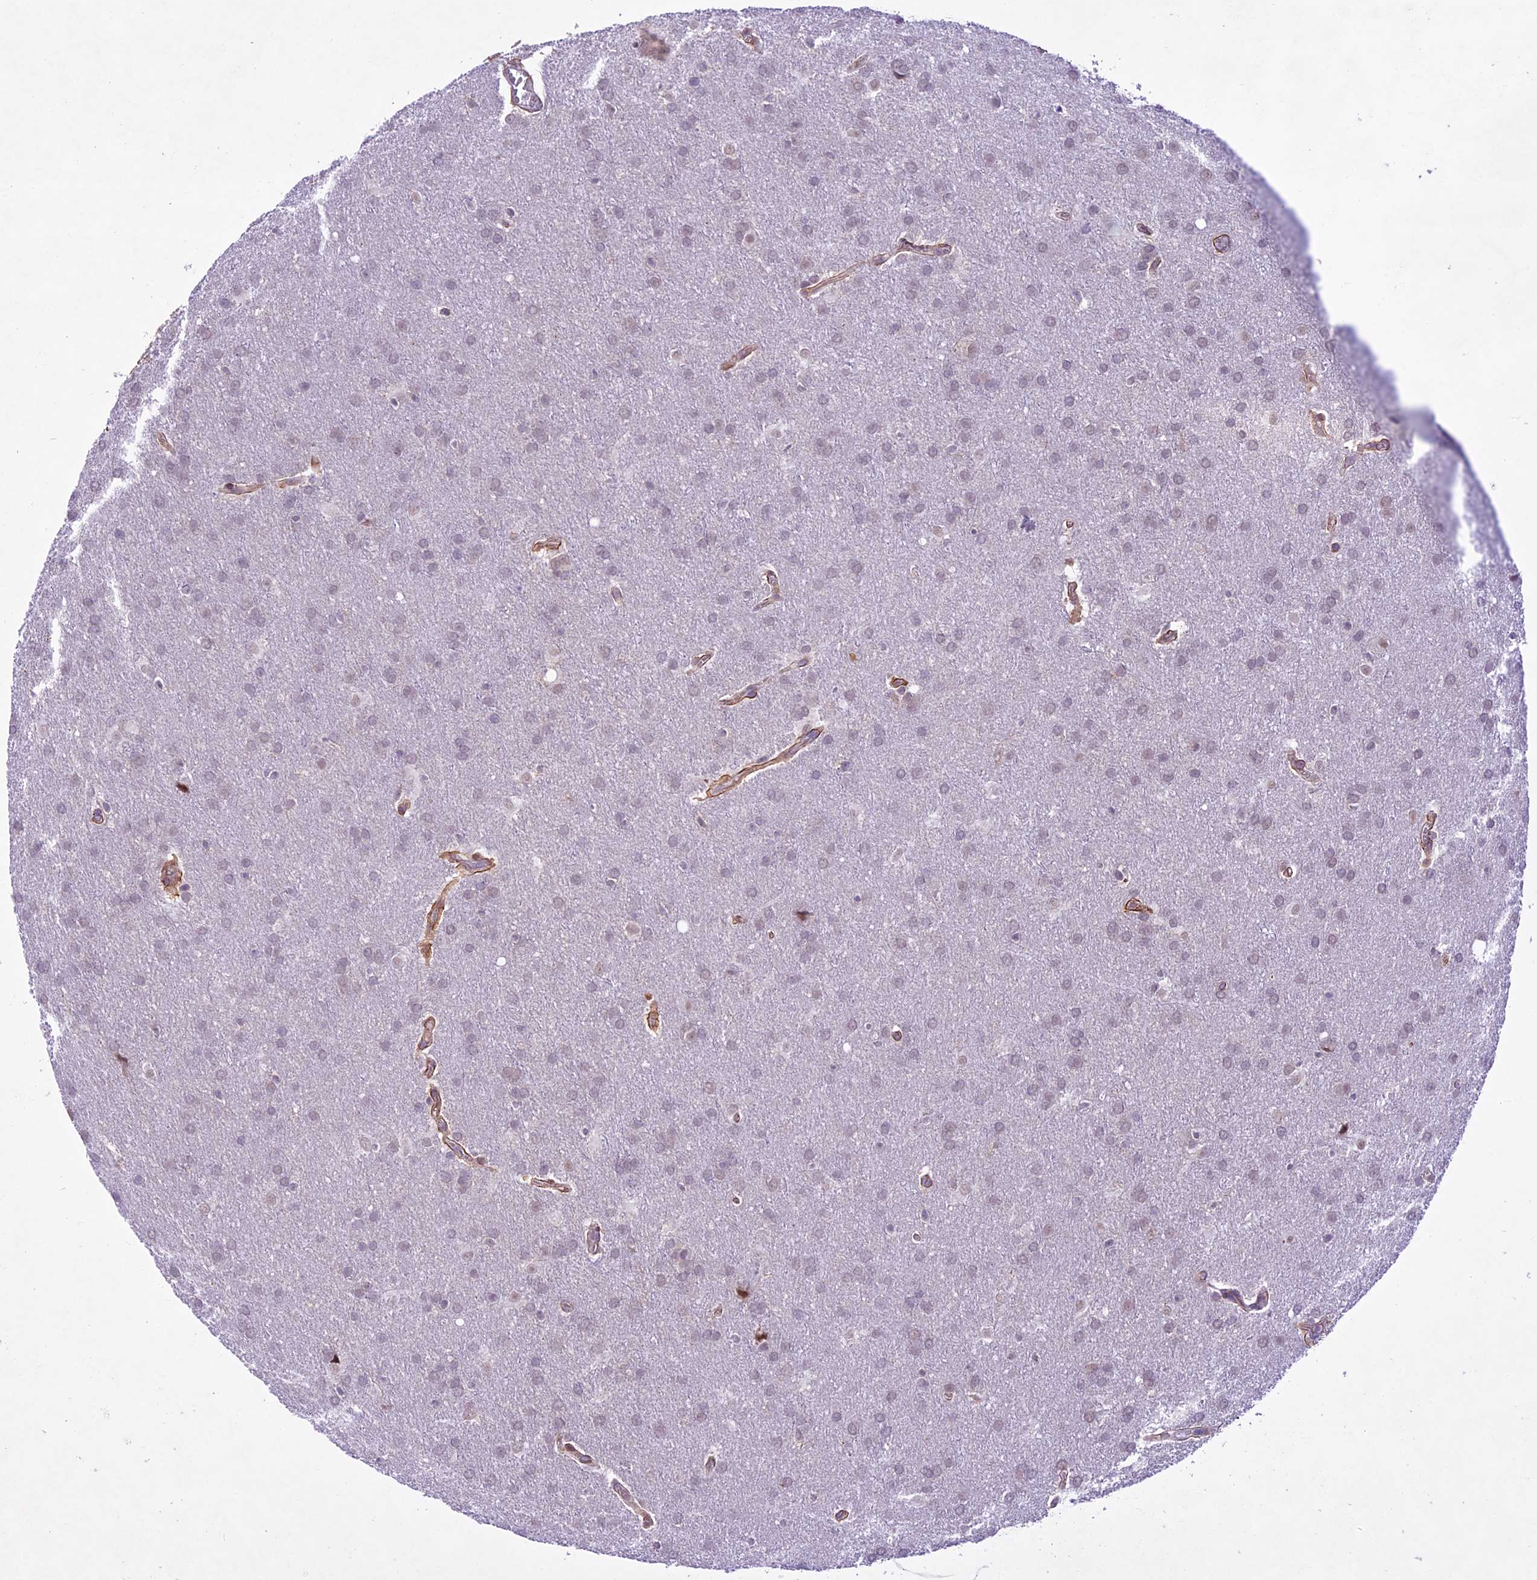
{"staining": {"intensity": "negative", "quantity": "none", "location": "none"}, "tissue": "glioma", "cell_type": "Tumor cells", "image_type": "cancer", "snomed": [{"axis": "morphology", "description": "Glioma, malignant, Low grade"}, {"axis": "topography", "description": "Brain"}], "caption": "Glioma stained for a protein using IHC exhibits no positivity tumor cells.", "gene": "SHKBP1", "patient": {"sex": "female", "age": 32}}